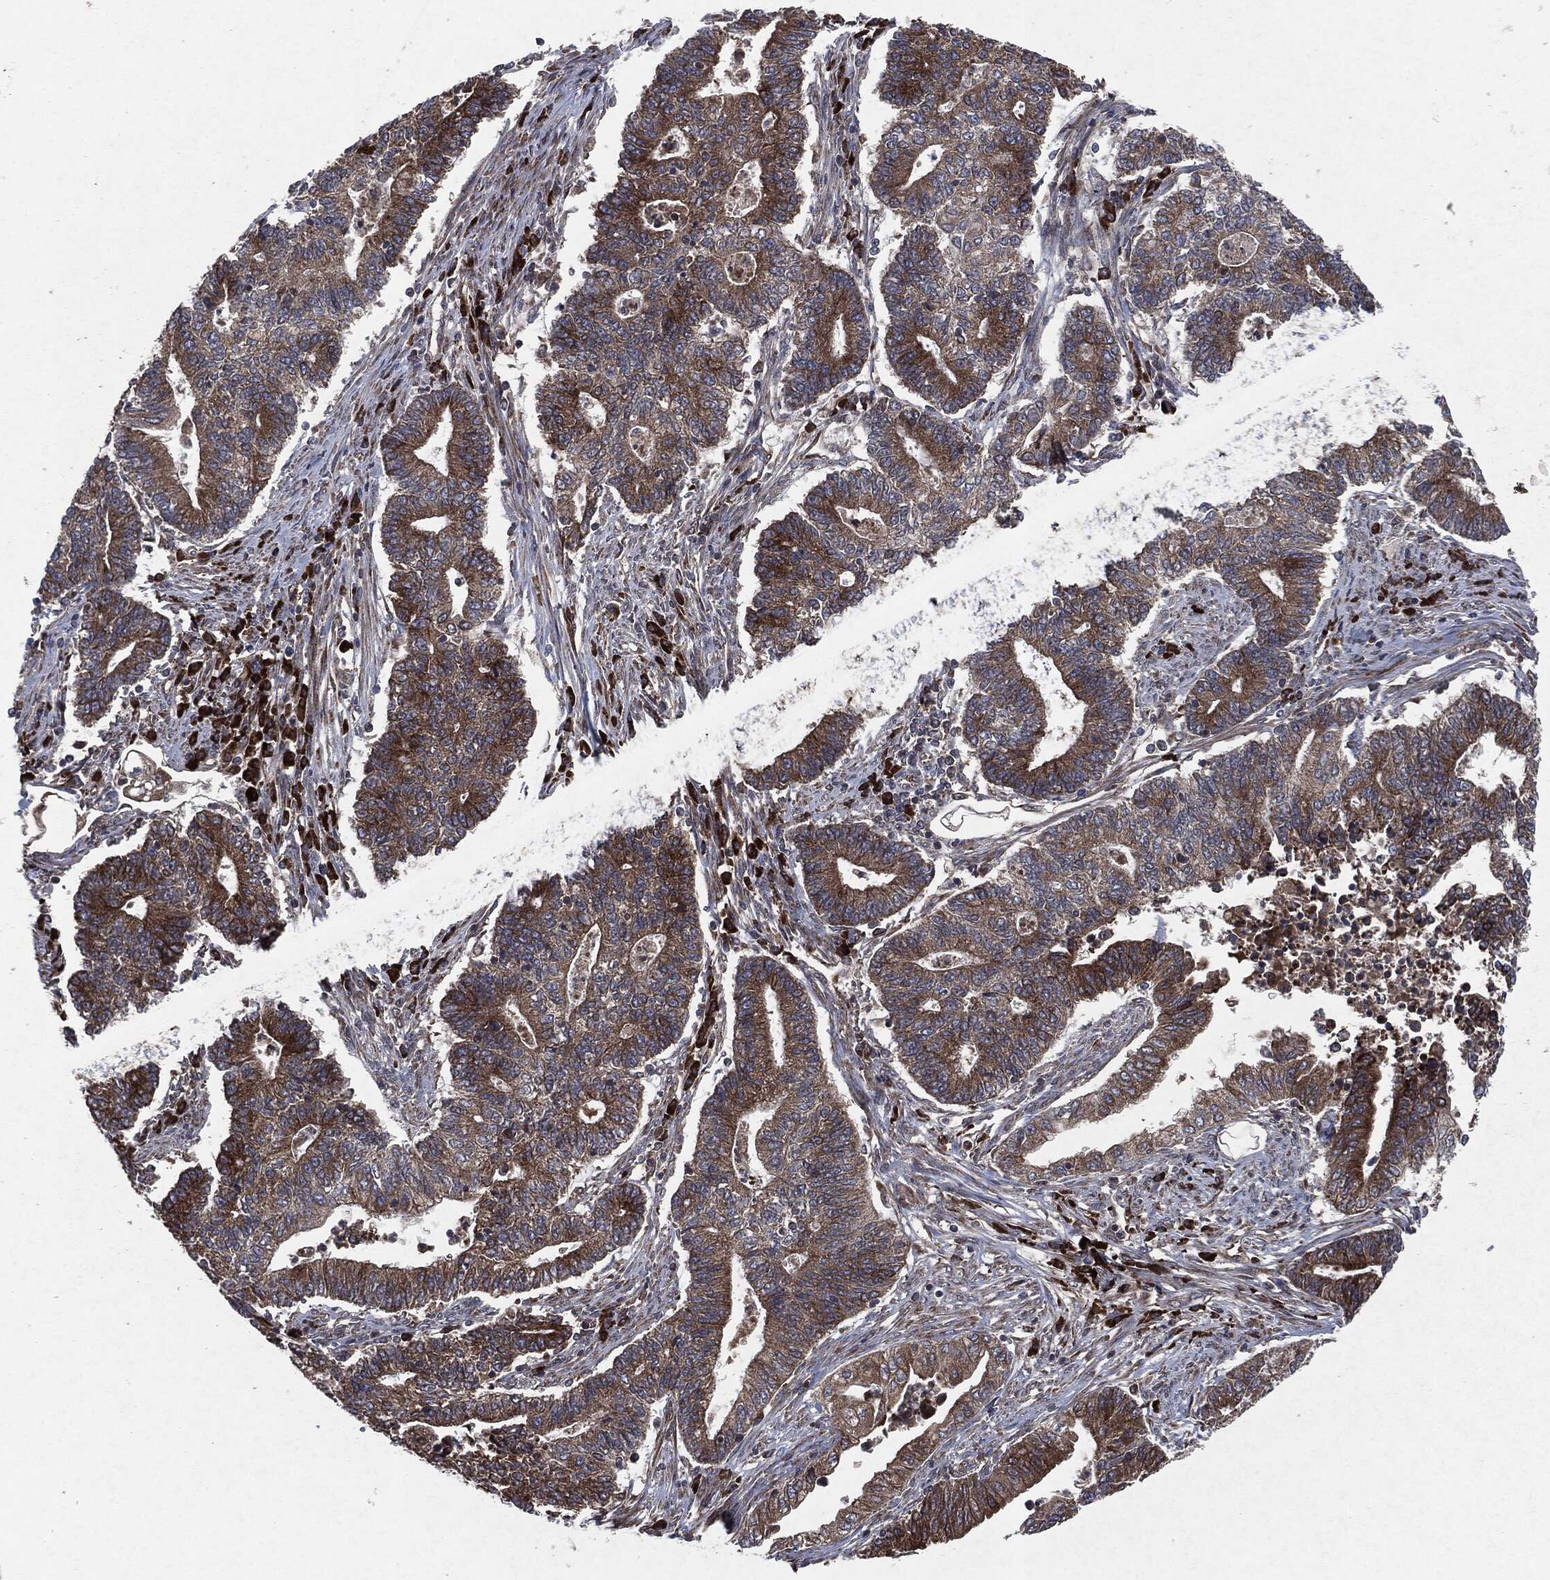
{"staining": {"intensity": "strong", "quantity": "25%-75%", "location": "cytoplasmic/membranous"}, "tissue": "endometrial cancer", "cell_type": "Tumor cells", "image_type": "cancer", "snomed": [{"axis": "morphology", "description": "Adenocarcinoma, NOS"}, {"axis": "topography", "description": "Uterus"}, {"axis": "topography", "description": "Endometrium"}], "caption": "An immunohistochemistry (IHC) image of neoplastic tissue is shown. Protein staining in brown labels strong cytoplasmic/membranous positivity in endometrial cancer (adenocarcinoma) within tumor cells.", "gene": "RAF1", "patient": {"sex": "female", "age": 54}}